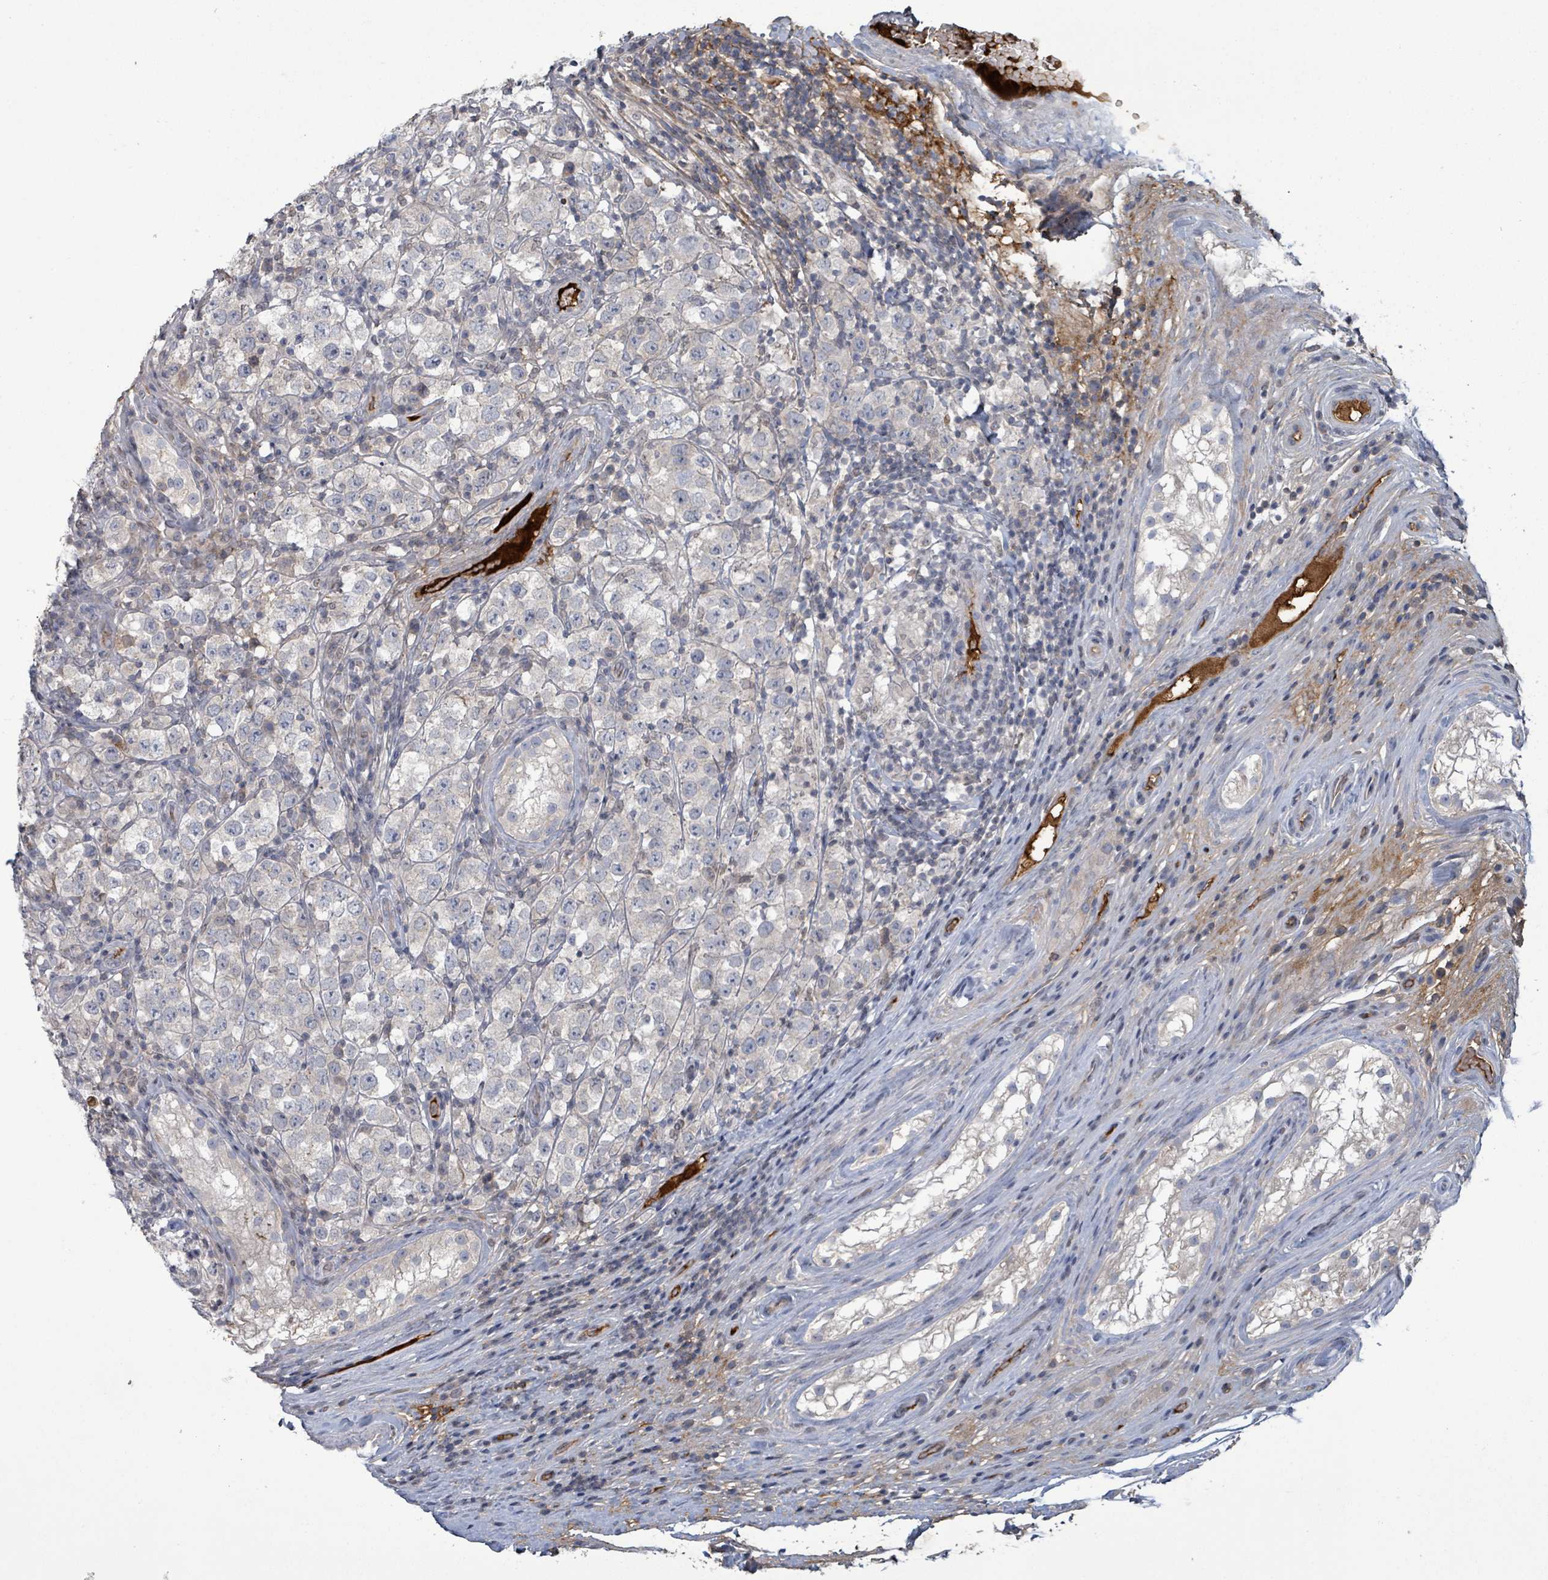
{"staining": {"intensity": "negative", "quantity": "none", "location": "none"}, "tissue": "testis cancer", "cell_type": "Tumor cells", "image_type": "cancer", "snomed": [{"axis": "morphology", "description": "Seminoma, NOS"}, {"axis": "morphology", "description": "Carcinoma, Embryonal, NOS"}, {"axis": "topography", "description": "Testis"}], "caption": "Immunohistochemistry of human seminoma (testis) displays no staining in tumor cells. (Brightfield microscopy of DAB immunohistochemistry at high magnification).", "gene": "GRM8", "patient": {"sex": "male", "age": 41}}